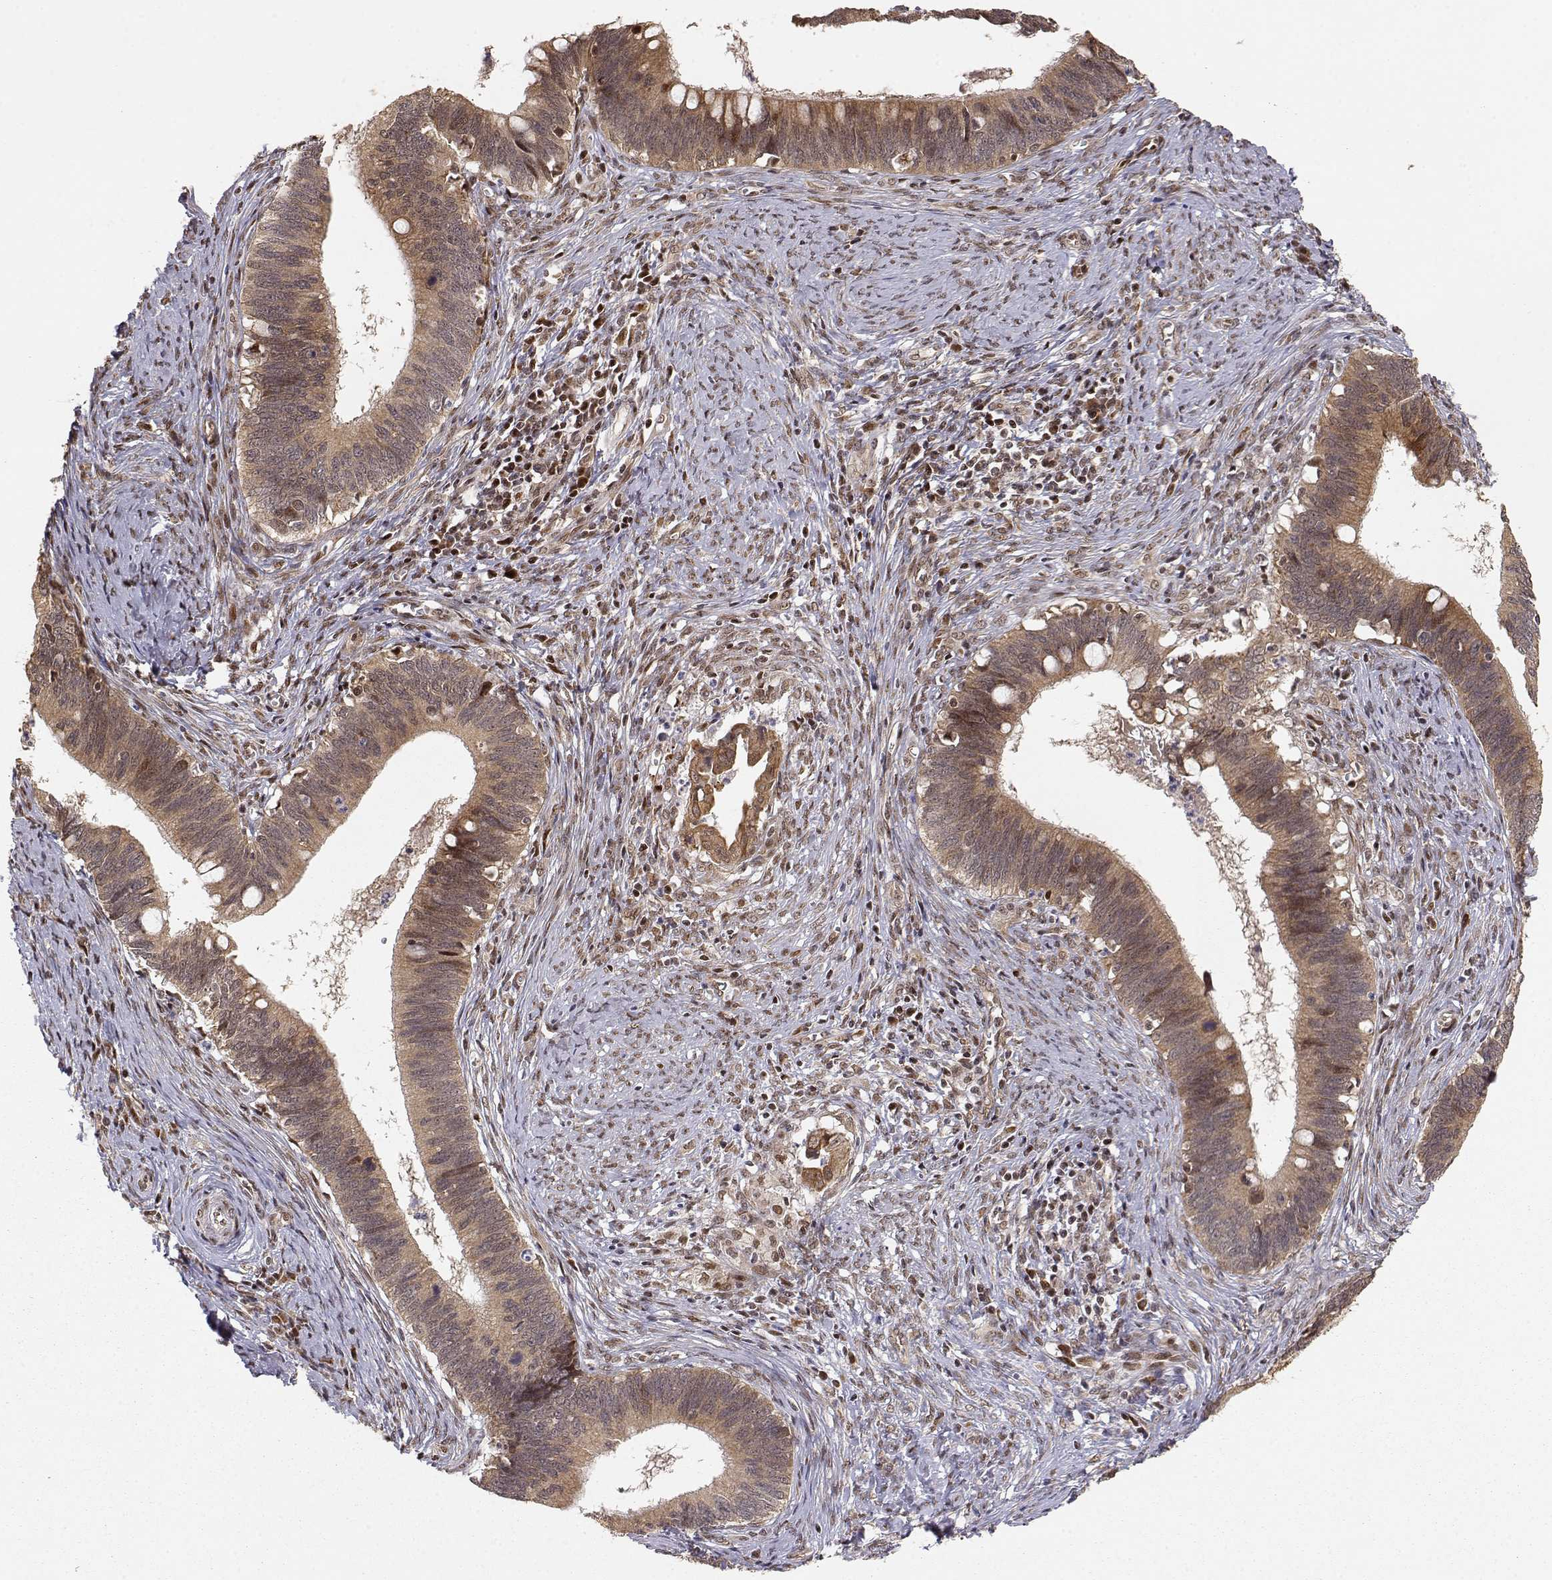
{"staining": {"intensity": "weak", "quantity": ">75%", "location": "cytoplasmic/membranous"}, "tissue": "cervical cancer", "cell_type": "Tumor cells", "image_type": "cancer", "snomed": [{"axis": "morphology", "description": "Adenocarcinoma, NOS"}, {"axis": "topography", "description": "Cervix"}], "caption": "Cervical cancer (adenocarcinoma) stained for a protein demonstrates weak cytoplasmic/membranous positivity in tumor cells. (DAB = brown stain, brightfield microscopy at high magnification).", "gene": "BRCA1", "patient": {"sex": "female", "age": 42}}